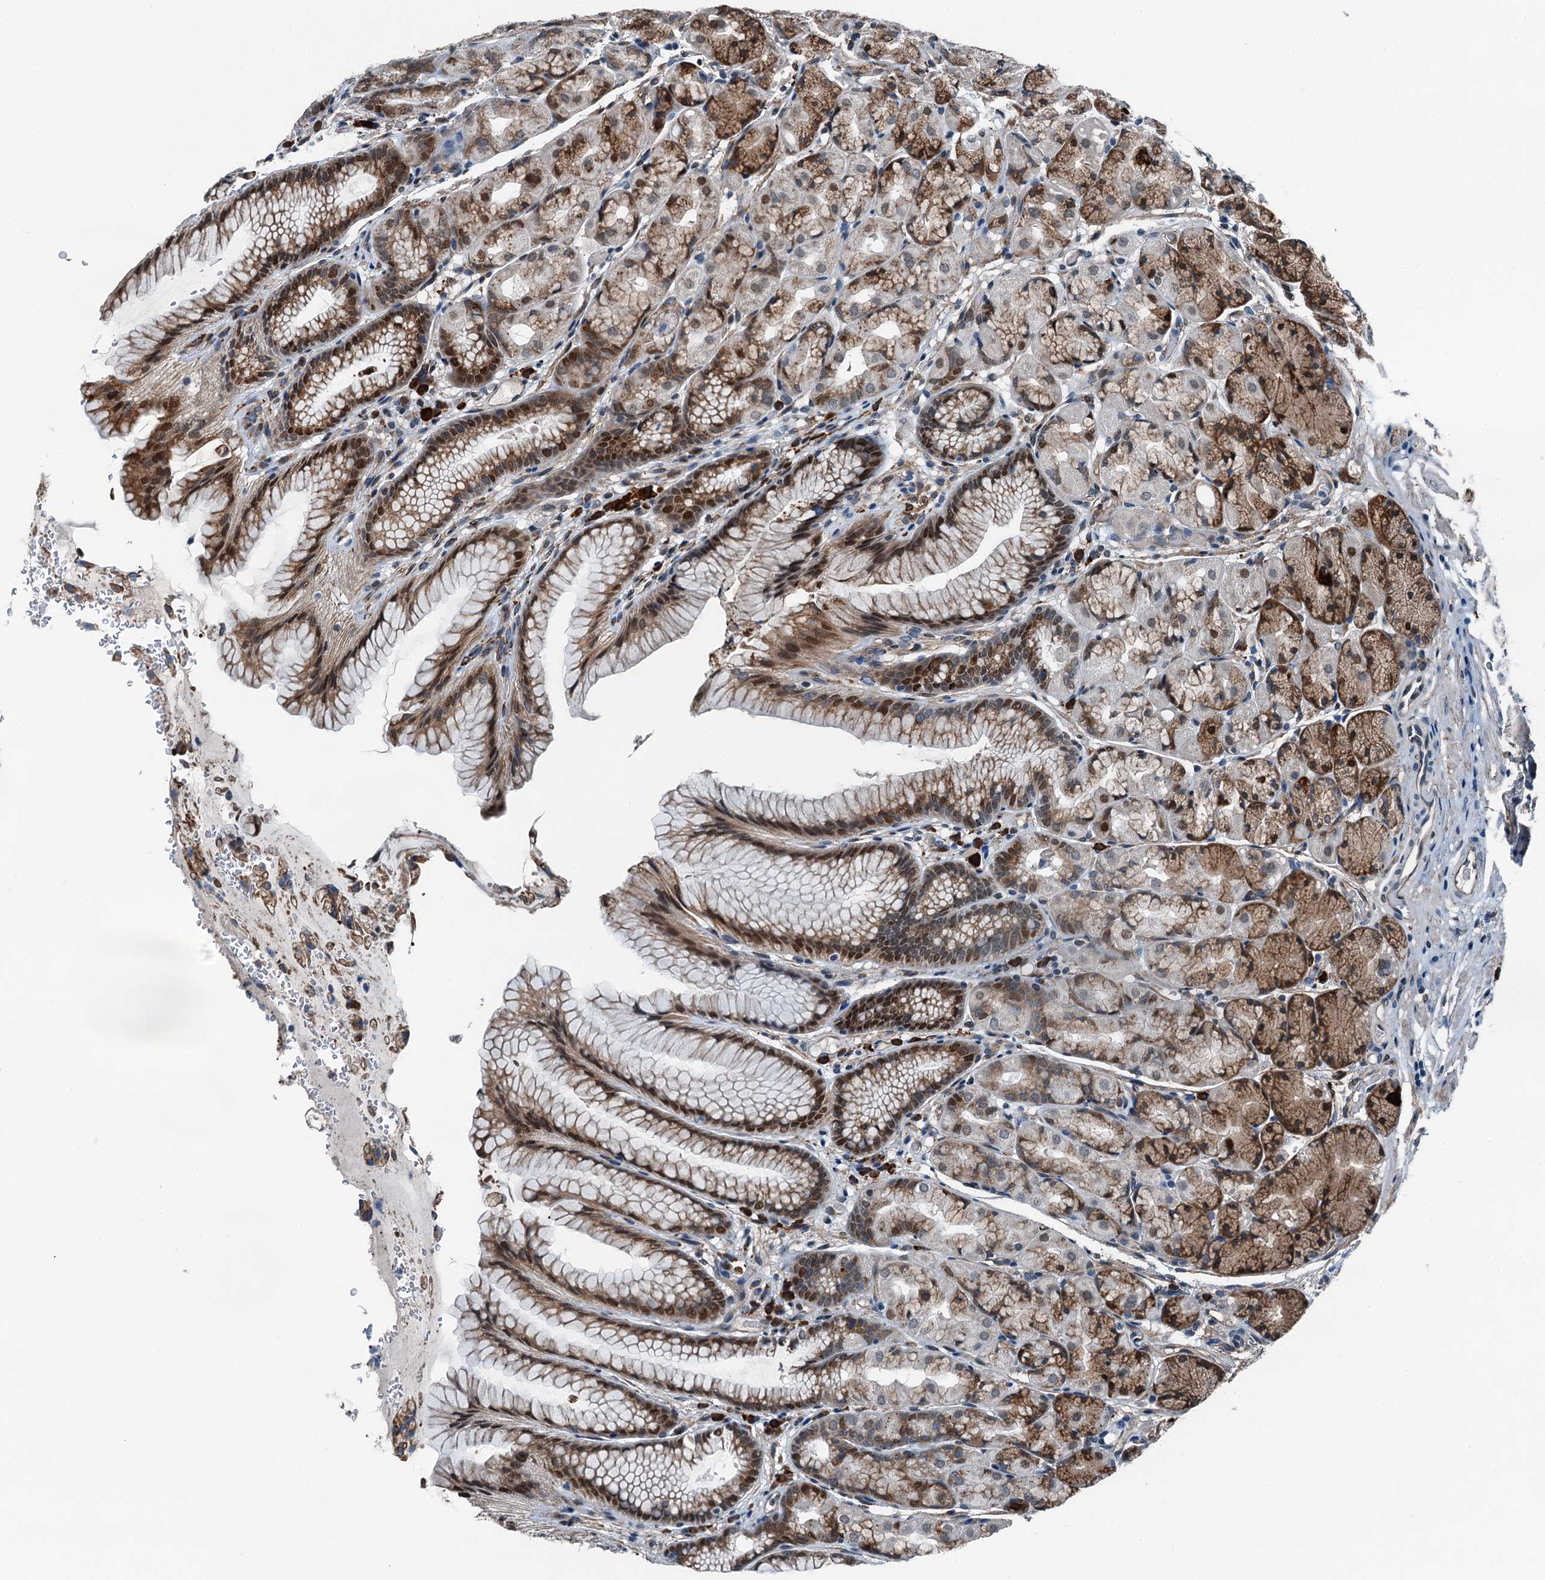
{"staining": {"intensity": "strong", "quantity": ">75%", "location": "cytoplasmic/membranous,nuclear"}, "tissue": "stomach", "cell_type": "Glandular cells", "image_type": "normal", "snomed": [{"axis": "morphology", "description": "Normal tissue, NOS"}, {"axis": "topography", "description": "Stomach"}], "caption": "A high-resolution micrograph shows immunohistochemistry staining of benign stomach, which shows strong cytoplasmic/membranous,nuclear positivity in approximately >75% of glandular cells.", "gene": "TAMALIN", "patient": {"sex": "male", "age": 63}}